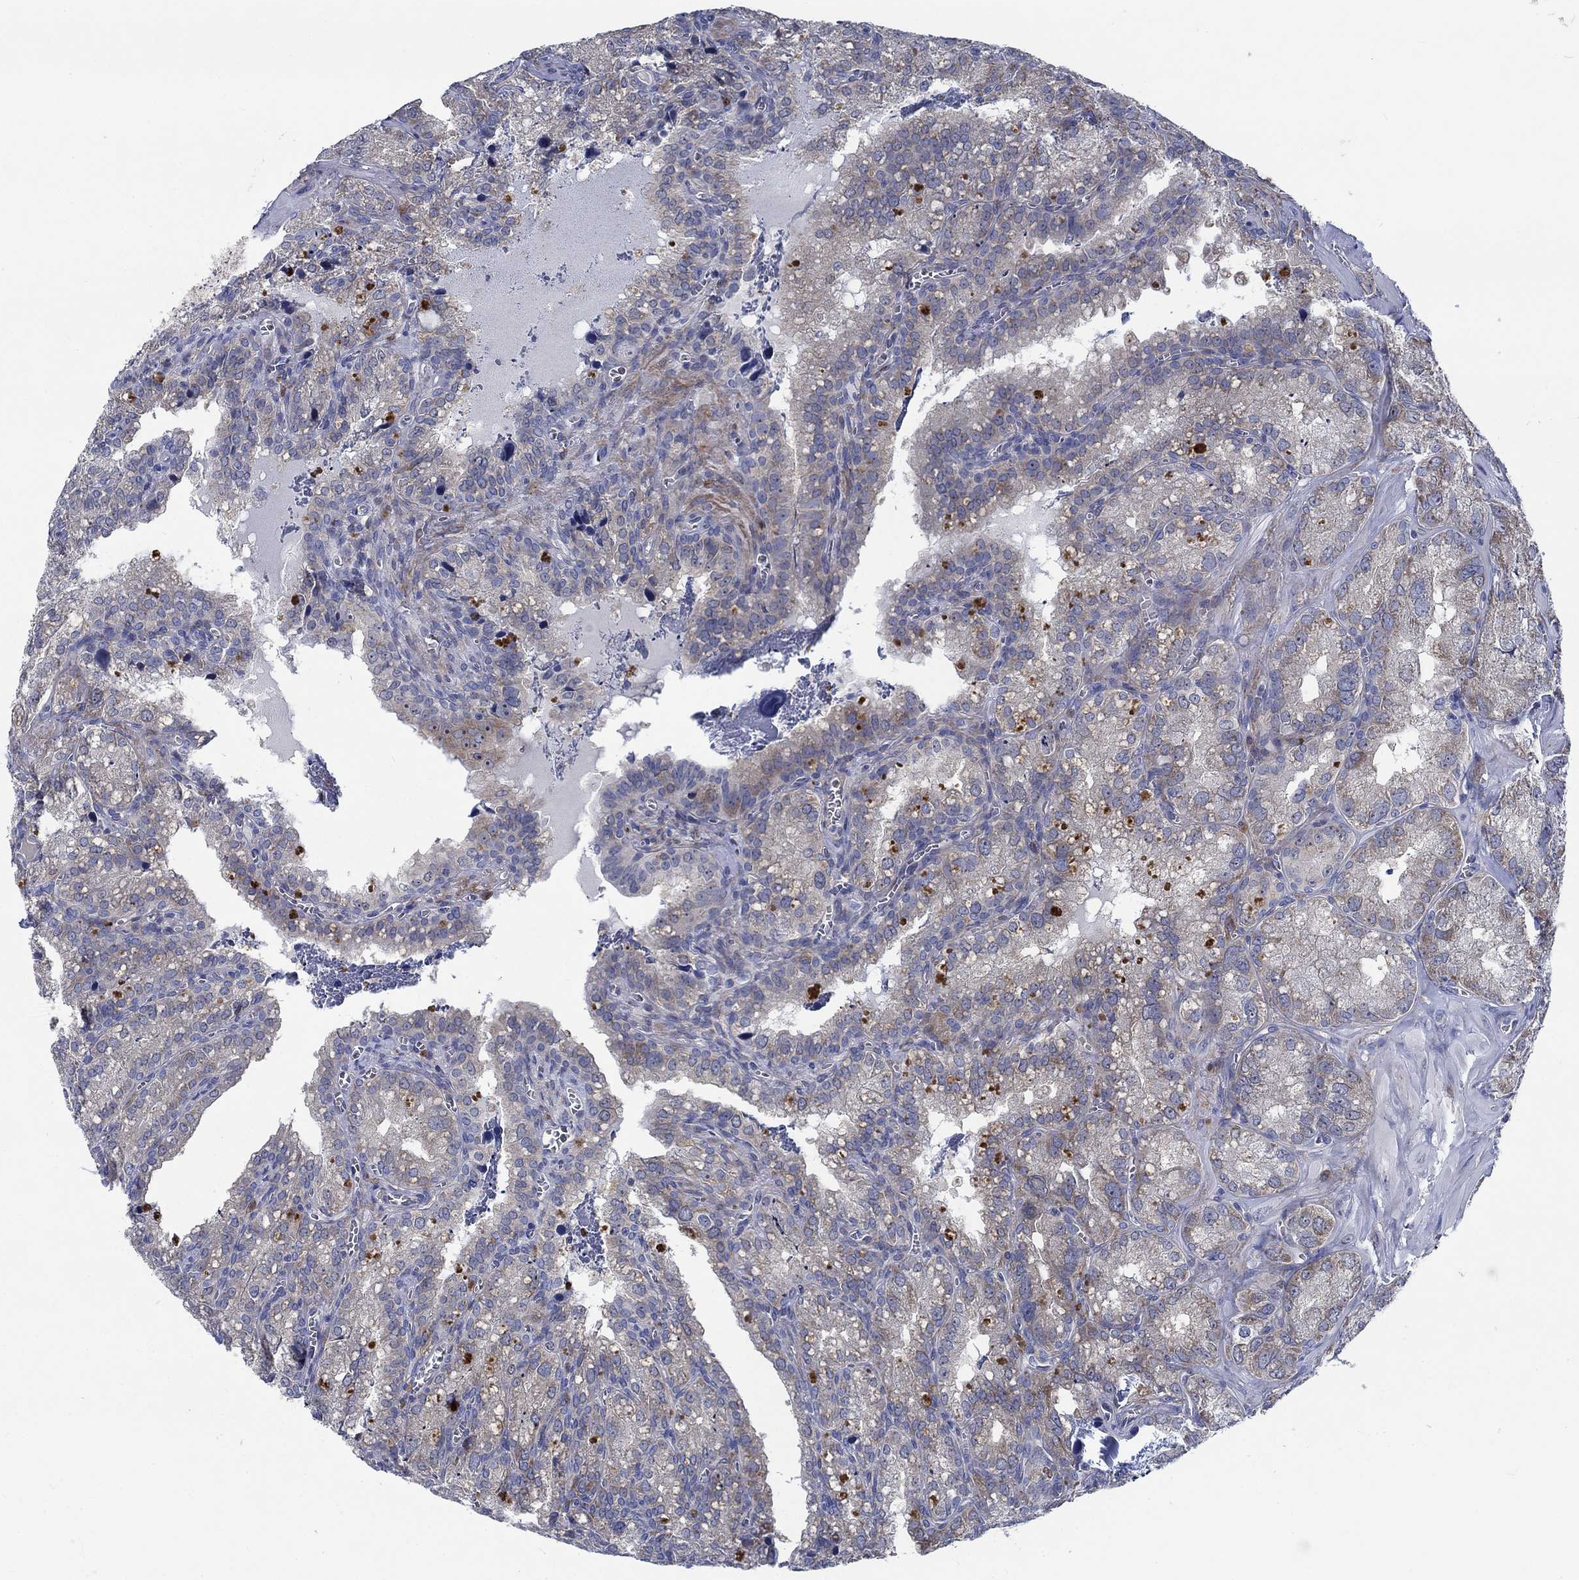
{"staining": {"intensity": "weak", "quantity": "<25%", "location": "cytoplasmic/membranous"}, "tissue": "seminal vesicle", "cell_type": "Glandular cells", "image_type": "normal", "snomed": [{"axis": "morphology", "description": "Normal tissue, NOS"}, {"axis": "topography", "description": "Seminal veicle"}], "caption": "Human seminal vesicle stained for a protein using immunohistochemistry (IHC) displays no staining in glandular cells.", "gene": "MMP24", "patient": {"sex": "male", "age": 57}}